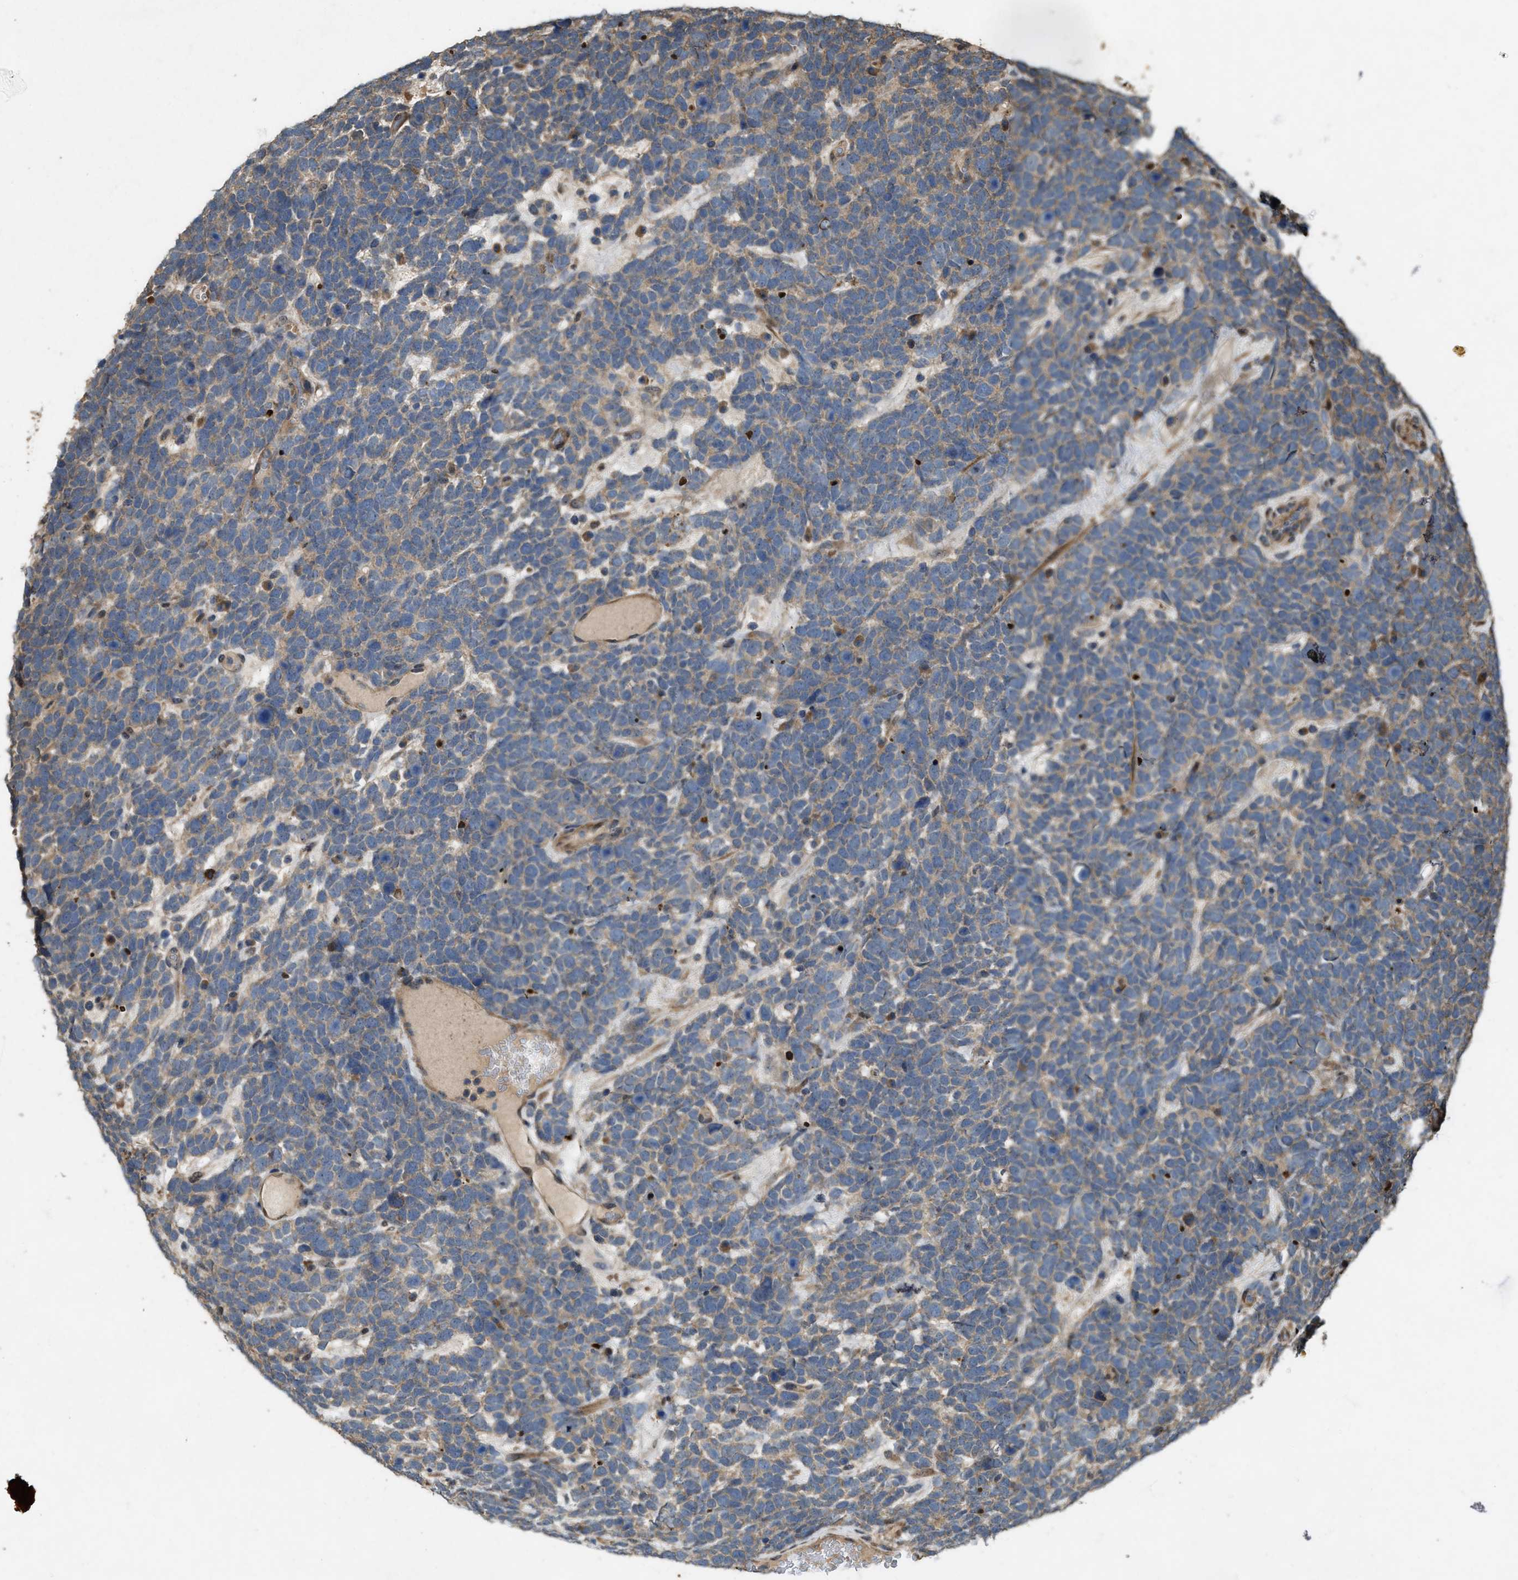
{"staining": {"intensity": "weak", "quantity": ">75%", "location": "cytoplasmic/membranous"}, "tissue": "urothelial cancer", "cell_type": "Tumor cells", "image_type": "cancer", "snomed": [{"axis": "morphology", "description": "Urothelial carcinoma, High grade"}, {"axis": "topography", "description": "Urinary bladder"}], "caption": "IHC of human high-grade urothelial carcinoma shows low levels of weak cytoplasmic/membranous staining in approximately >75% of tumor cells.", "gene": "PDP2", "patient": {"sex": "female", "age": 82}}